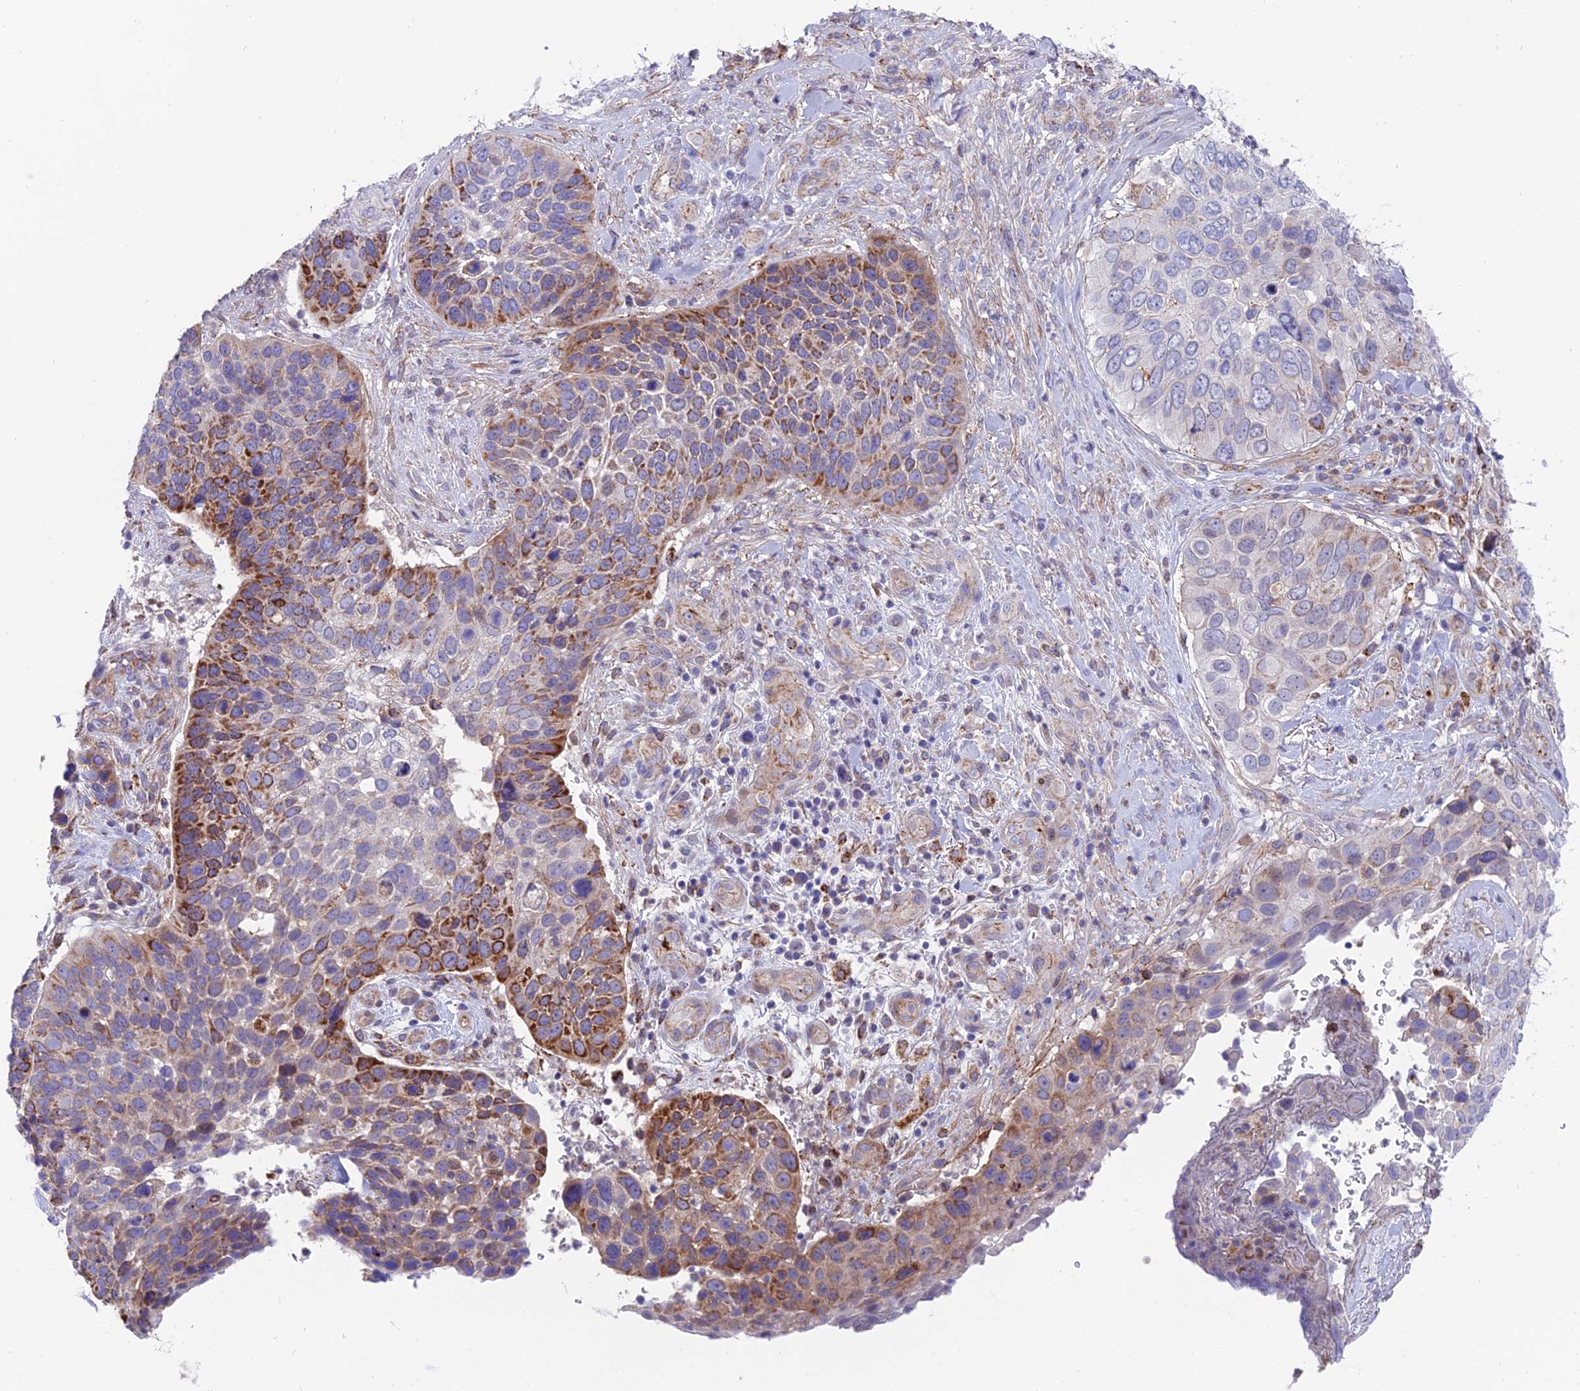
{"staining": {"intensity": "strong", "quantity": "<25%", "location": "cytoplasmic/membranous"}, "tissue": "skin cancer", "cell_type": "Tumor cells", "image_type": "cancer", "snomed": [{"axis": "morphology", "description": "Basal cell carcinoma"}, {"axis": "topography", "description": "Skin"}], "caption": "This histopathology image displays IHC staining of human skin cancer (basal cell carcinoma), with medium strong cytoplasmic/membranous positivity in about <25% of tumor cells.", "gene": "TIGD6", "patient": {"sex": "female", "age": 74}}